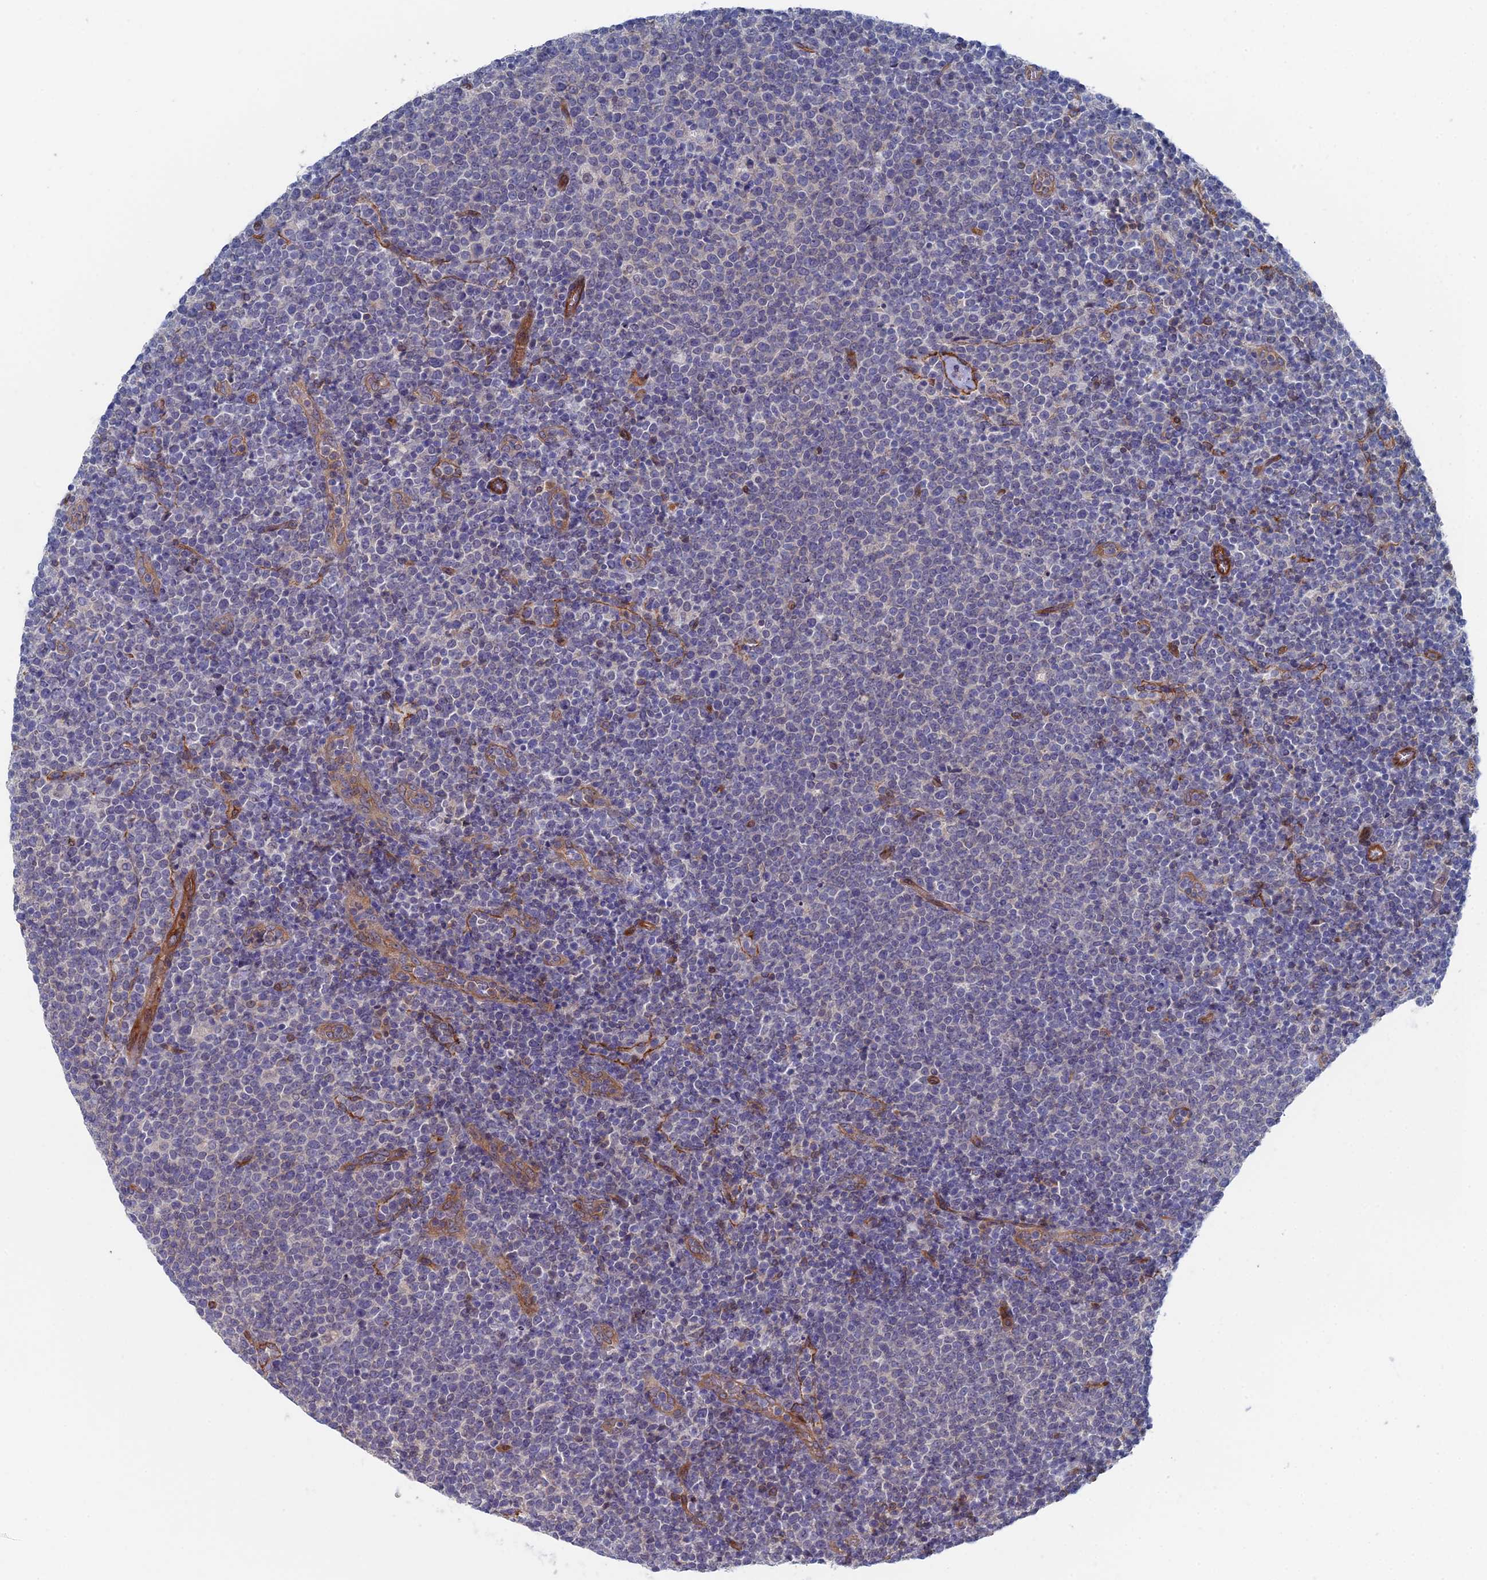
{"staining": {"intensity": "negative", "quantity": "none", "location": "none"}, "tissue": "lymphoma", "cell_type": "Tumor cells", "image_type": "cancer", "snomed": [{"axis": "morphology", "description": "Malignant lymphoma, non-Hodgkin's type, High grade"}, {"axis": "topography", "description": "Lymph node"}], "caption": "Lymphoma was stained to show a protein in brown. There is no significant expression in tumor cells. The staining was performed using DAB to visualize the protein expression in brown, while the nuclei were stained in blue with hematoxylin (Magnification: 20x).", "gene": "ARAP3", "patient": {"sex": "male", "age": 61}}